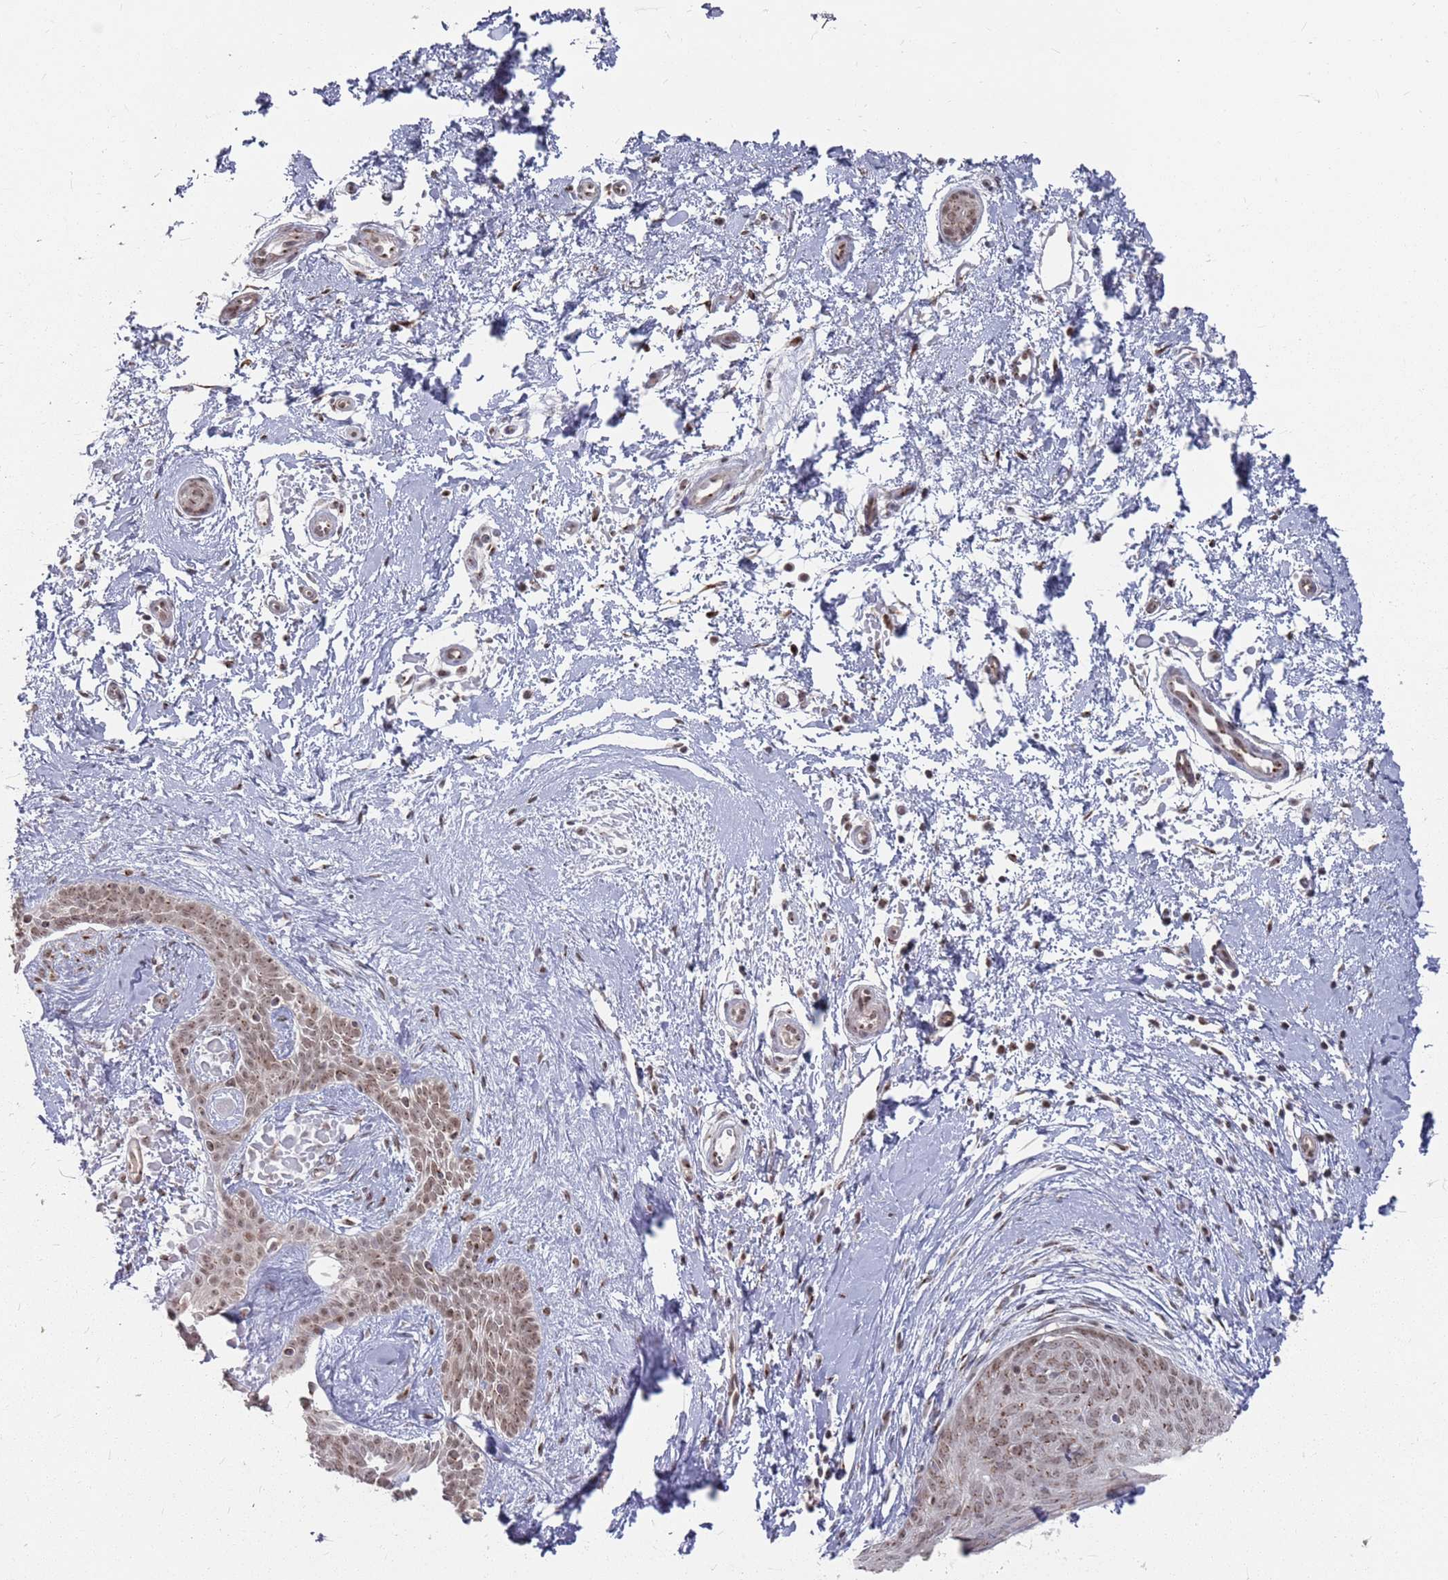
{"staining": {"intensity": "weak", "quantity": ">75%", "location": "nuclear"}, "tissue": "skin cancer", "cell_type": "Tumor cells", "image_type": "cancer", "snomed": [{"axis": "morphology", "description": "Basal cell carcinoma"}, {"axis": "topography", "description": "Skin"}], "caption": "Protein positivity by IHC exhibits weak nuclear staining in approximately >75% of tumor cells in skin cancer.", "gene": "FMO4", "patient": {"sex": "male", "age": 78}}